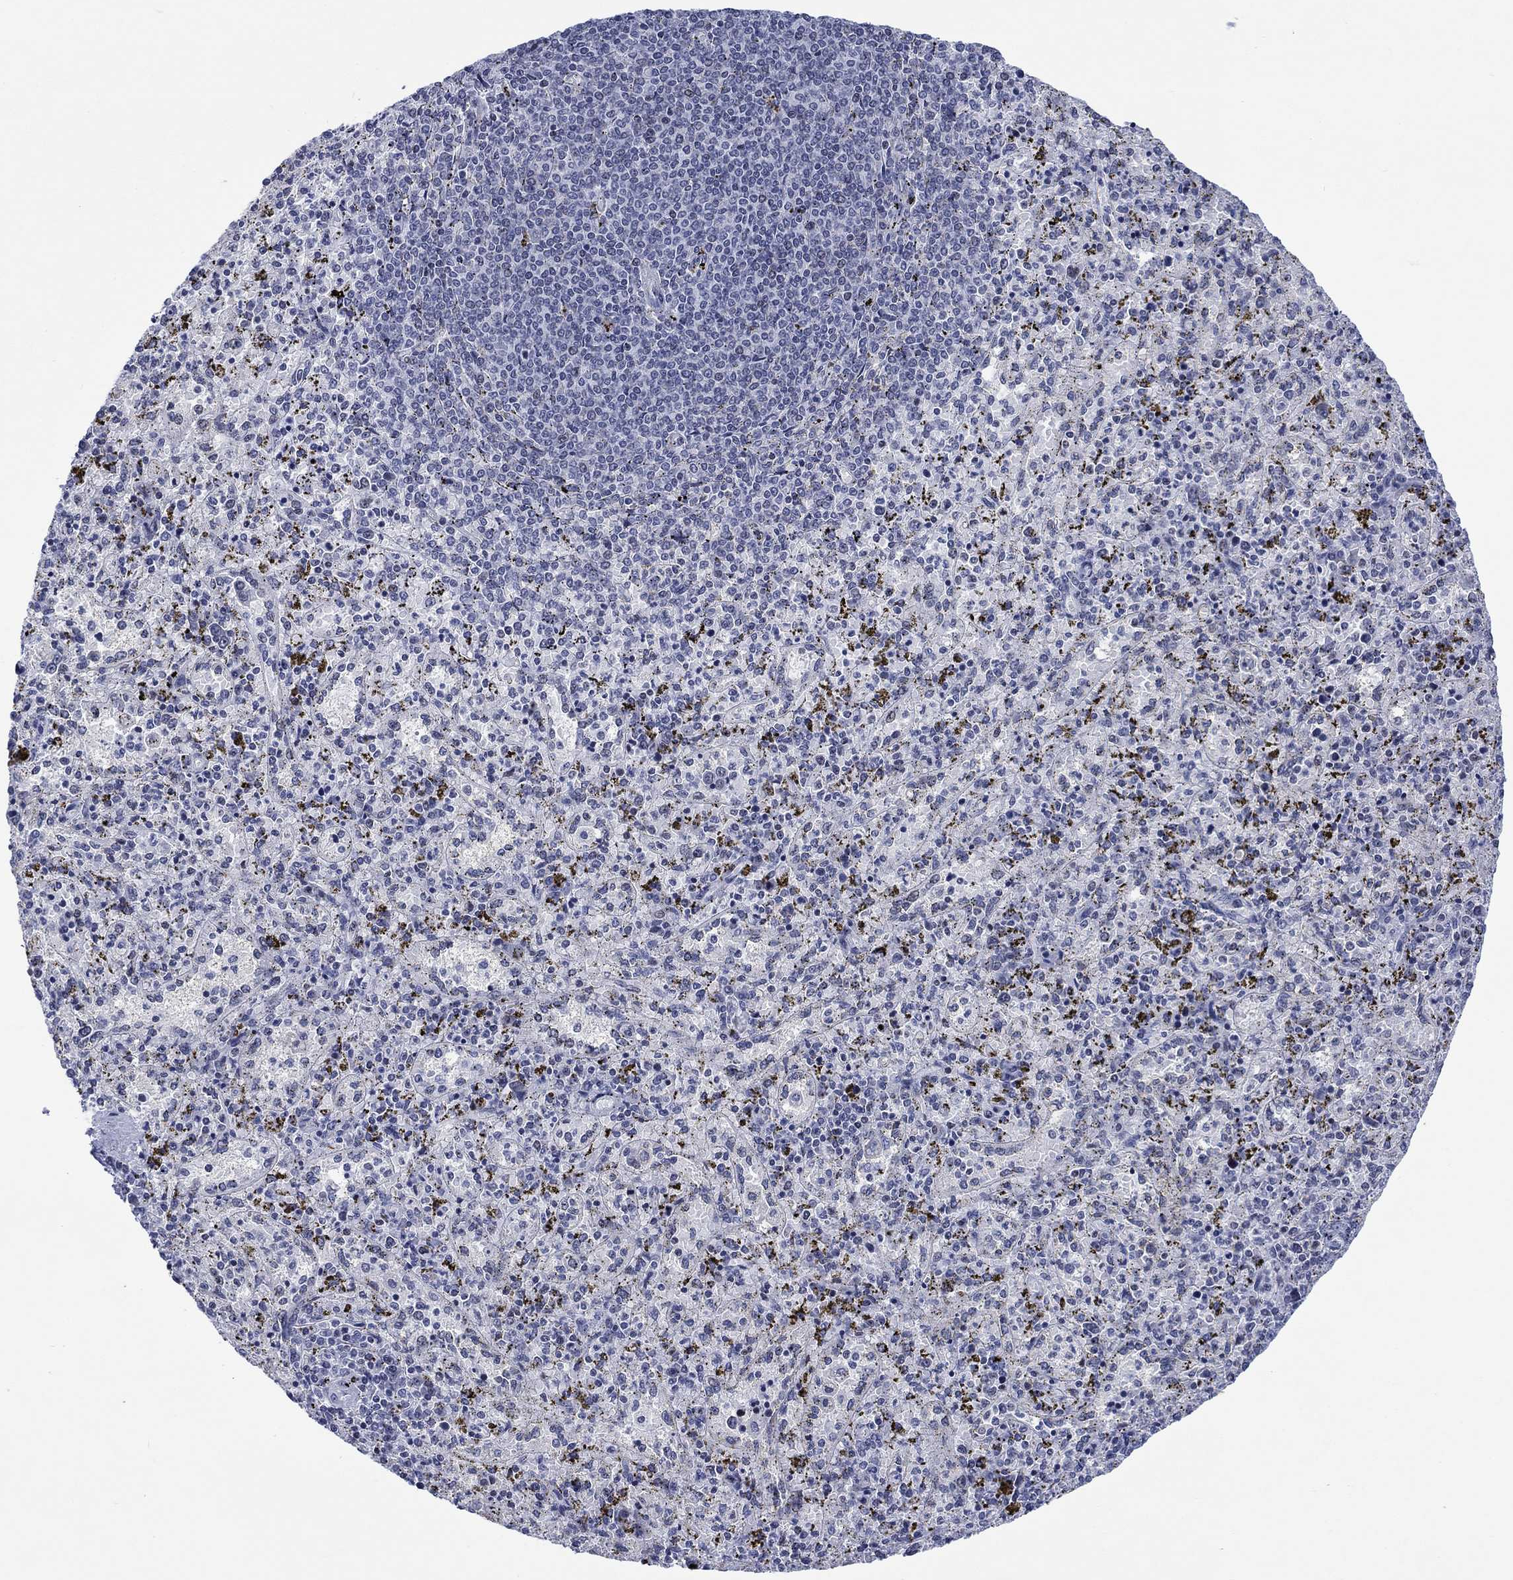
{"staining": {"intensity": "weak", "quantity": "<25%", "location": "nuclear"}, "tissue": "spleen", "cell_type": "Cells in red pulp", "image_type": "normal", "snomed": [{"axis": "morphology", "description": "Normal tissue, NOS"}, {"axis": "topography", "description": "Spleen"}], "caption": "Immunohistochemistry (IHC) micrograph of unremarkable human spleen stained for a protein (brown), which shows no staining in cells in red pulp.", "gene": "CDCA2", "patient": {"sex": "female", "age": 50}}